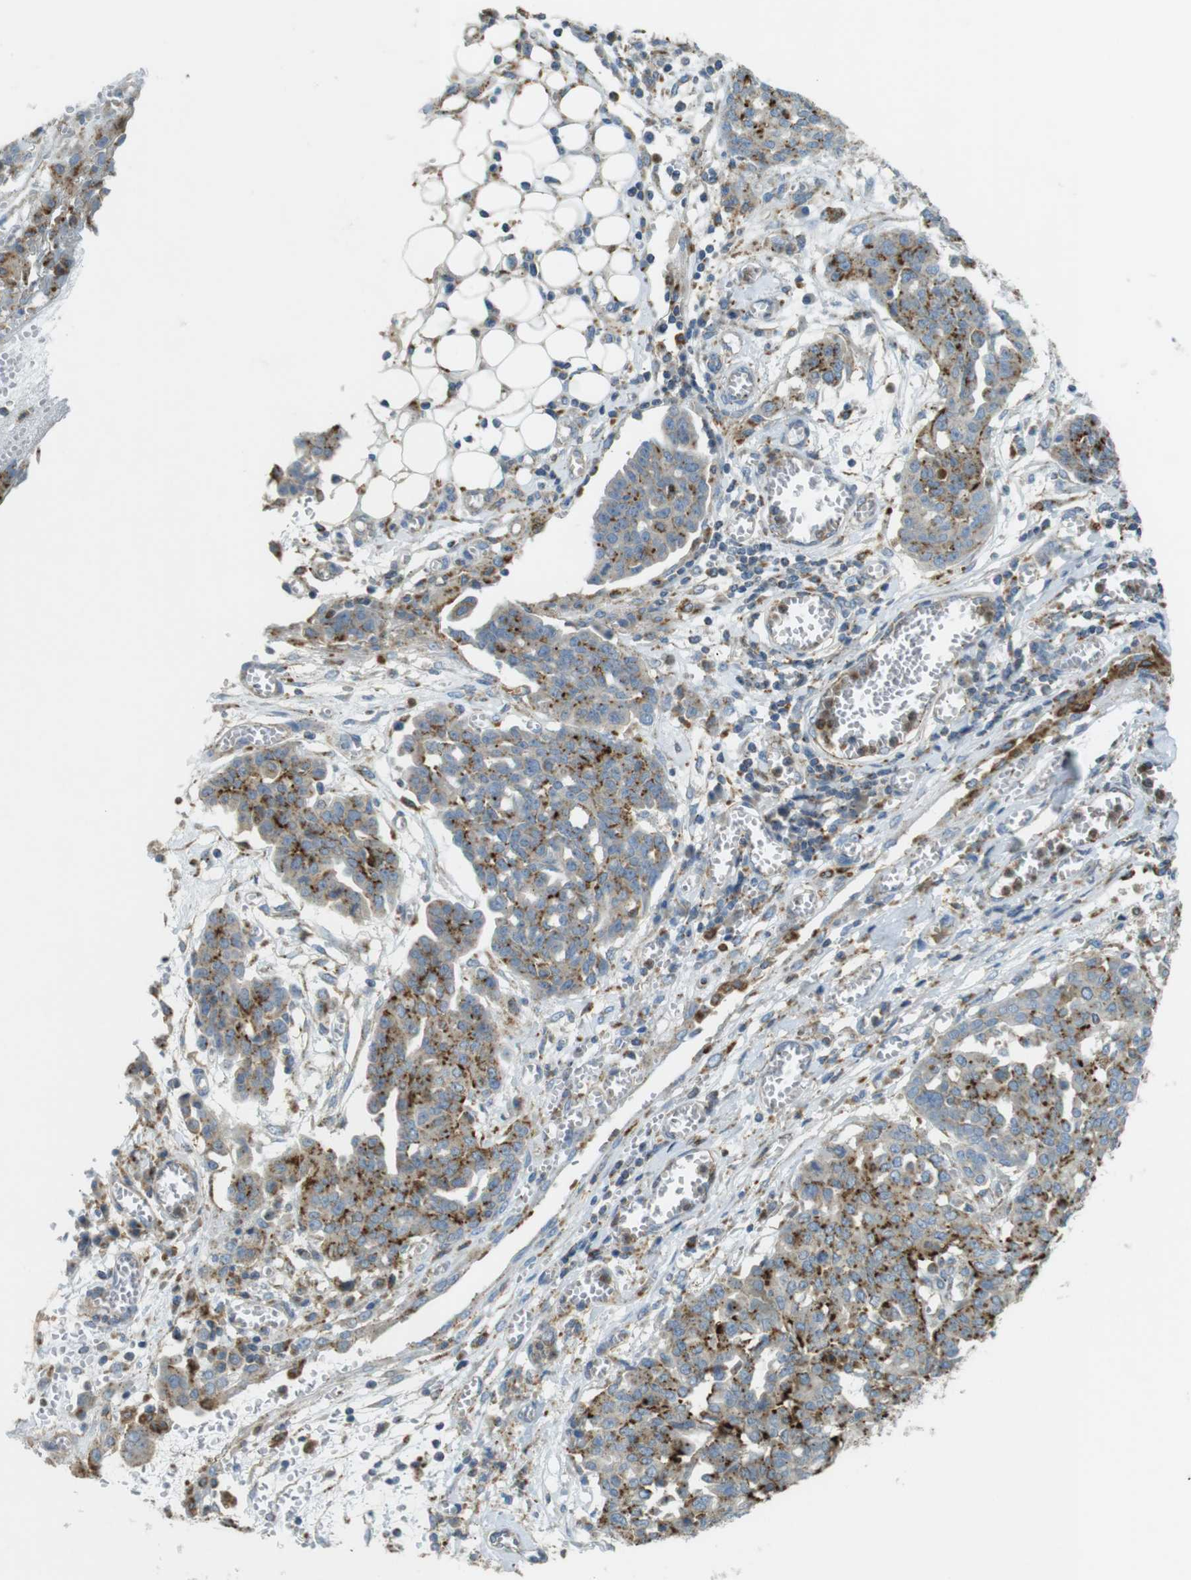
{"staining": {"intensity": "moderate", "quantity": ">75%", "location": "cytoplasmic/membranous"}, "tissue": "ovarian cancer", "cell_type": "Tumor cells", "image_type": "cancer", "snomed": [{"axis": "morphology", "description": "Cystadenocarcinoma, serous, NOS"}, {"axis": "topography", "description": "Soft tissue"}, {"axis": "topography", "description": "Ovary"}], "caption": "Immunohistochemical staining of ovarian serous cystadenocarcinoma displays medium levels of moderate cytoplasmic/membranous expression in approximately >75% of tumor cells.", "gene": "LAMP1", "patient": {"sex": "female", "age": 57}}